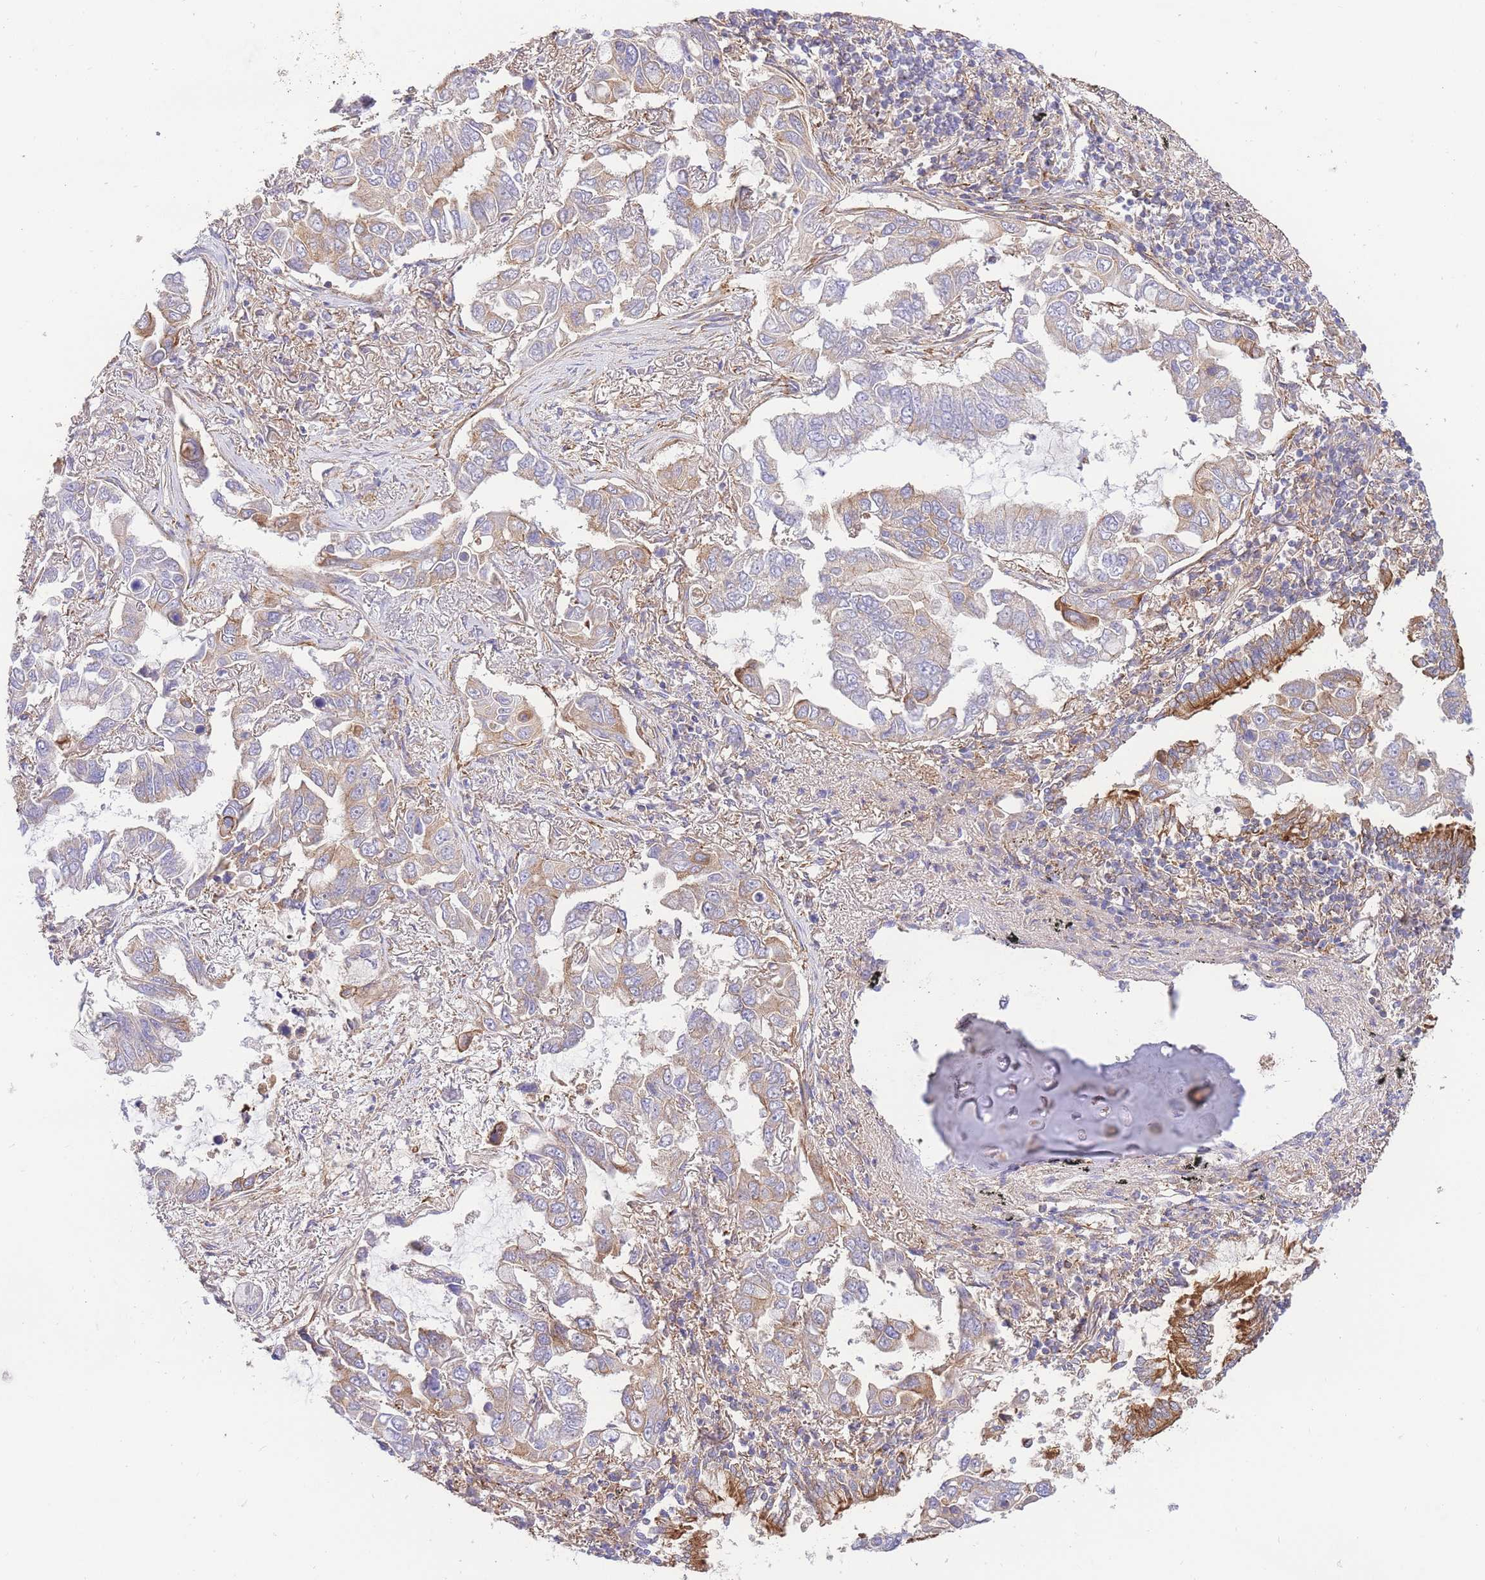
{"staining": {"intensity": "weak", "quantity": "25%-75%", "location": "cytoplasmic/membranous"}, "tissue": "lung cancer", "cell_type": "Tumor cells", "image_type": "cancer", "snomed": [{"axis": "morphology", "description": "Adenocarcinoma, NOS"}, {"axis": "topography", "description": "Lung"}], "caption": "Lung cancer (adenocarcinoma) was stained to show a protein in brown. There is low levels of weak cytoplasmic/membranous expression in approximately 25%-75% of tumor cells.", "gene": "INSYN2B", "patient": {"sex": "male", "age": 64}}